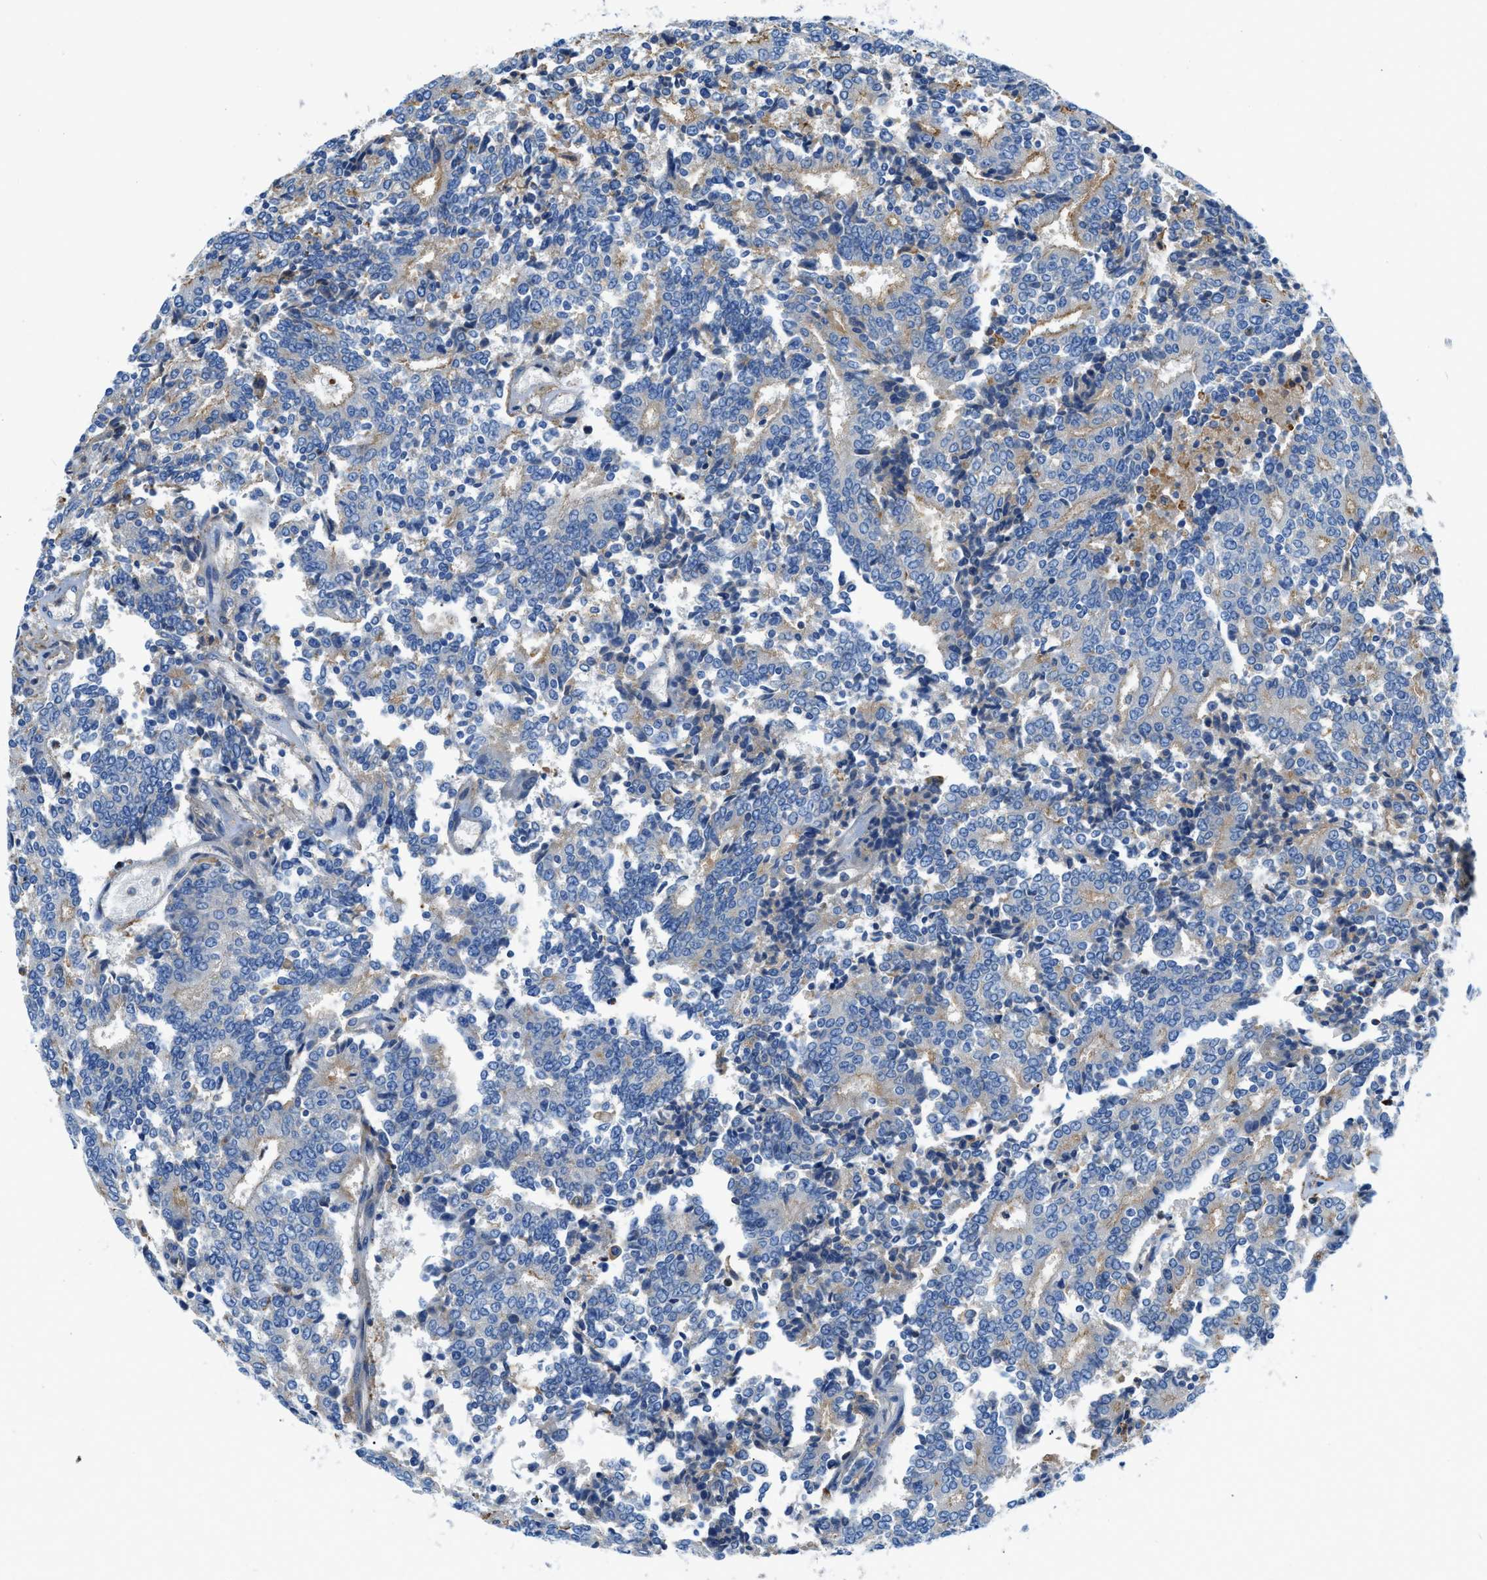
{"staining": {"intensity": "weak", "quantity": "<25%", "location": "cytoplasmic/membranous"}, "tissue": "prostate cancer", "cell_type": "Tumor cells", "image_type": "cancer", "snomed": [{"axis": "morphology", "description": "Normal tissue, NOS"}, {"axis": "morphology", "description": "Adenocarcinoma, High grade"}, {"axis": "topography", "description": "Prostate"}, {"axis": "topography", "description": "Seminal veicle"}], "caption": "IHC micrograph of prostate cancer (high-grade adenocarcinoma) stained for a protein (brown), which demonstrates no expression in tumor cells.", "gene": "ATP6V0D1", "patient": {"sex": "male", "age": 55}}